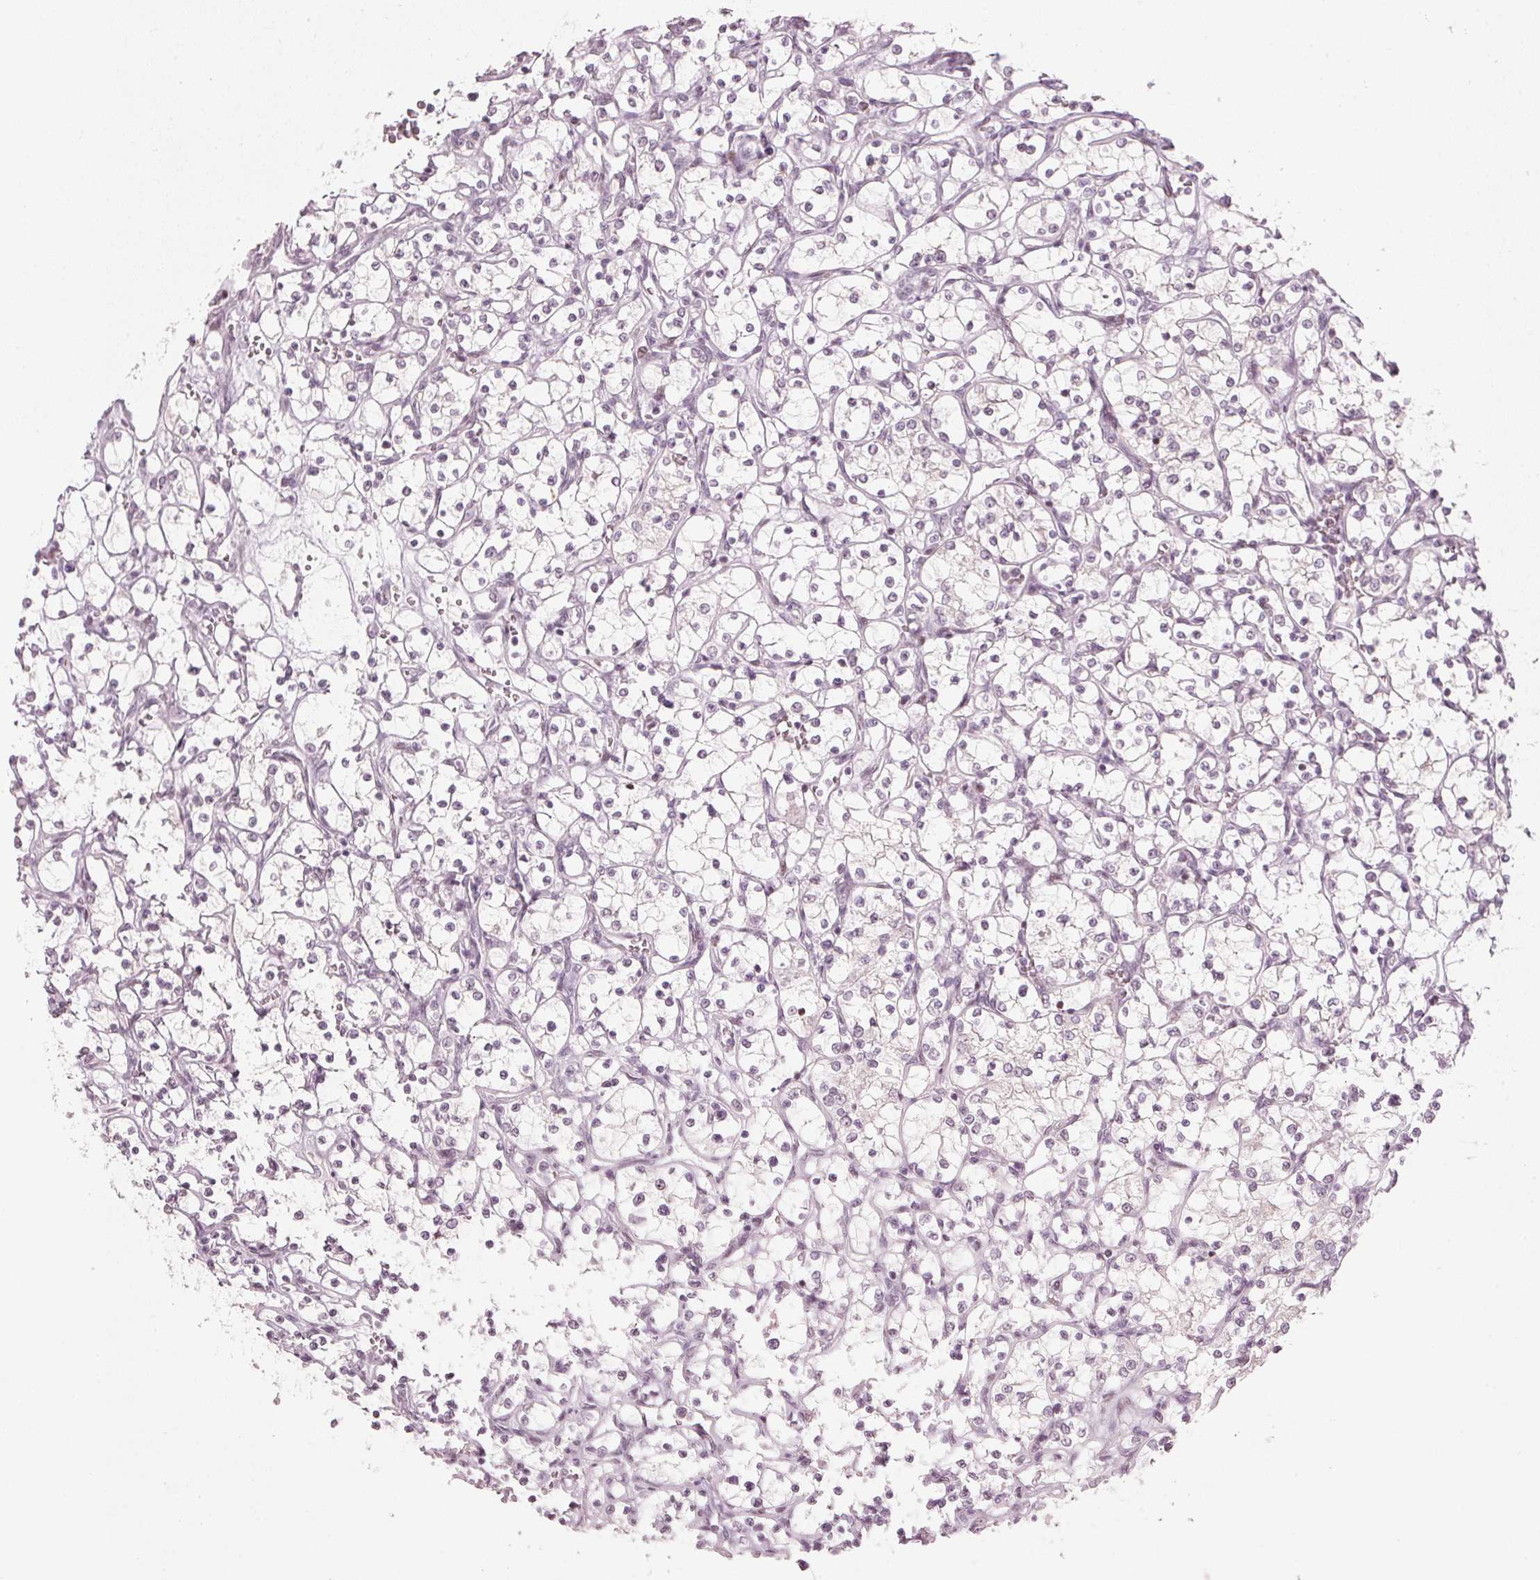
{"staining": {"intensity": "negative", "quantity": "none", "location": "none"}, "tissue": "renal cancer", "cell_type": "Tumor cells", "image_type": "cancer", "snomed": [{"axis": "morphology", "description": "Adenocarcinoma, NOS"}, {"axis": "topography", "description": "Kidney"}], "caption": "Protein analysis of renal cancer (adenocarcinoma) demonstrates no significant staining in tumor cells.", "gene": "SFRP4", "patient": {"sex": "female", "age": 69}}